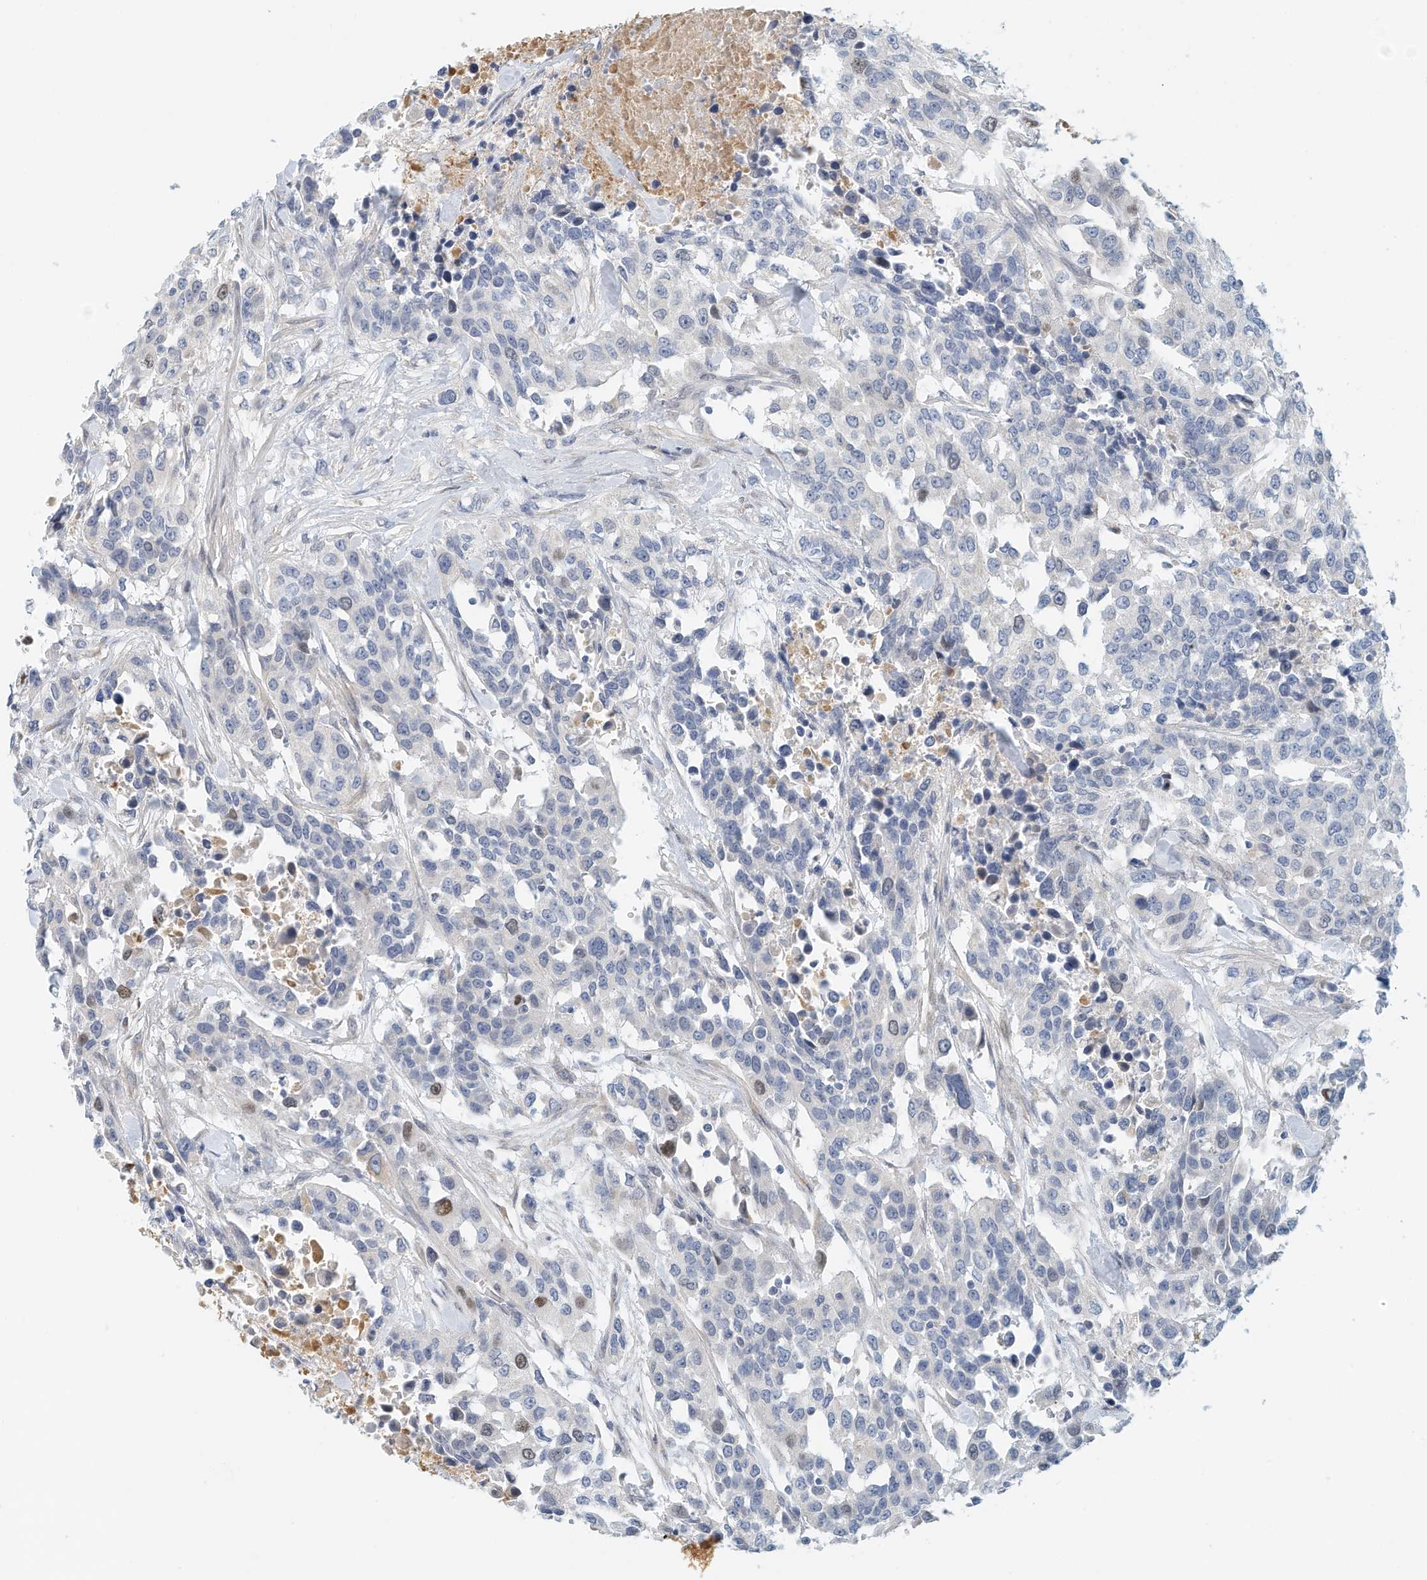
{"staining": {"intensity": "moderate", "quantity": "<25%", "location": "nuclear"}, "tissue": "urothelial cancer", "cell_type": "Tumor cells", "image_type": "cancer", "snomed": [{"axis": "morphology", "description": "Urothelial carcinoma, High grade"}, {"axis": "topography", "description": "Urinary bladder"}], "caption": "Urothelial carcinoma (high-grade) stained with a brown dye exhibits moderate nuclear positive staining in approximately <25% of tumor cells.", "gene": "ARHGAP28", "patient": {"sex": "female", "age": 80}}